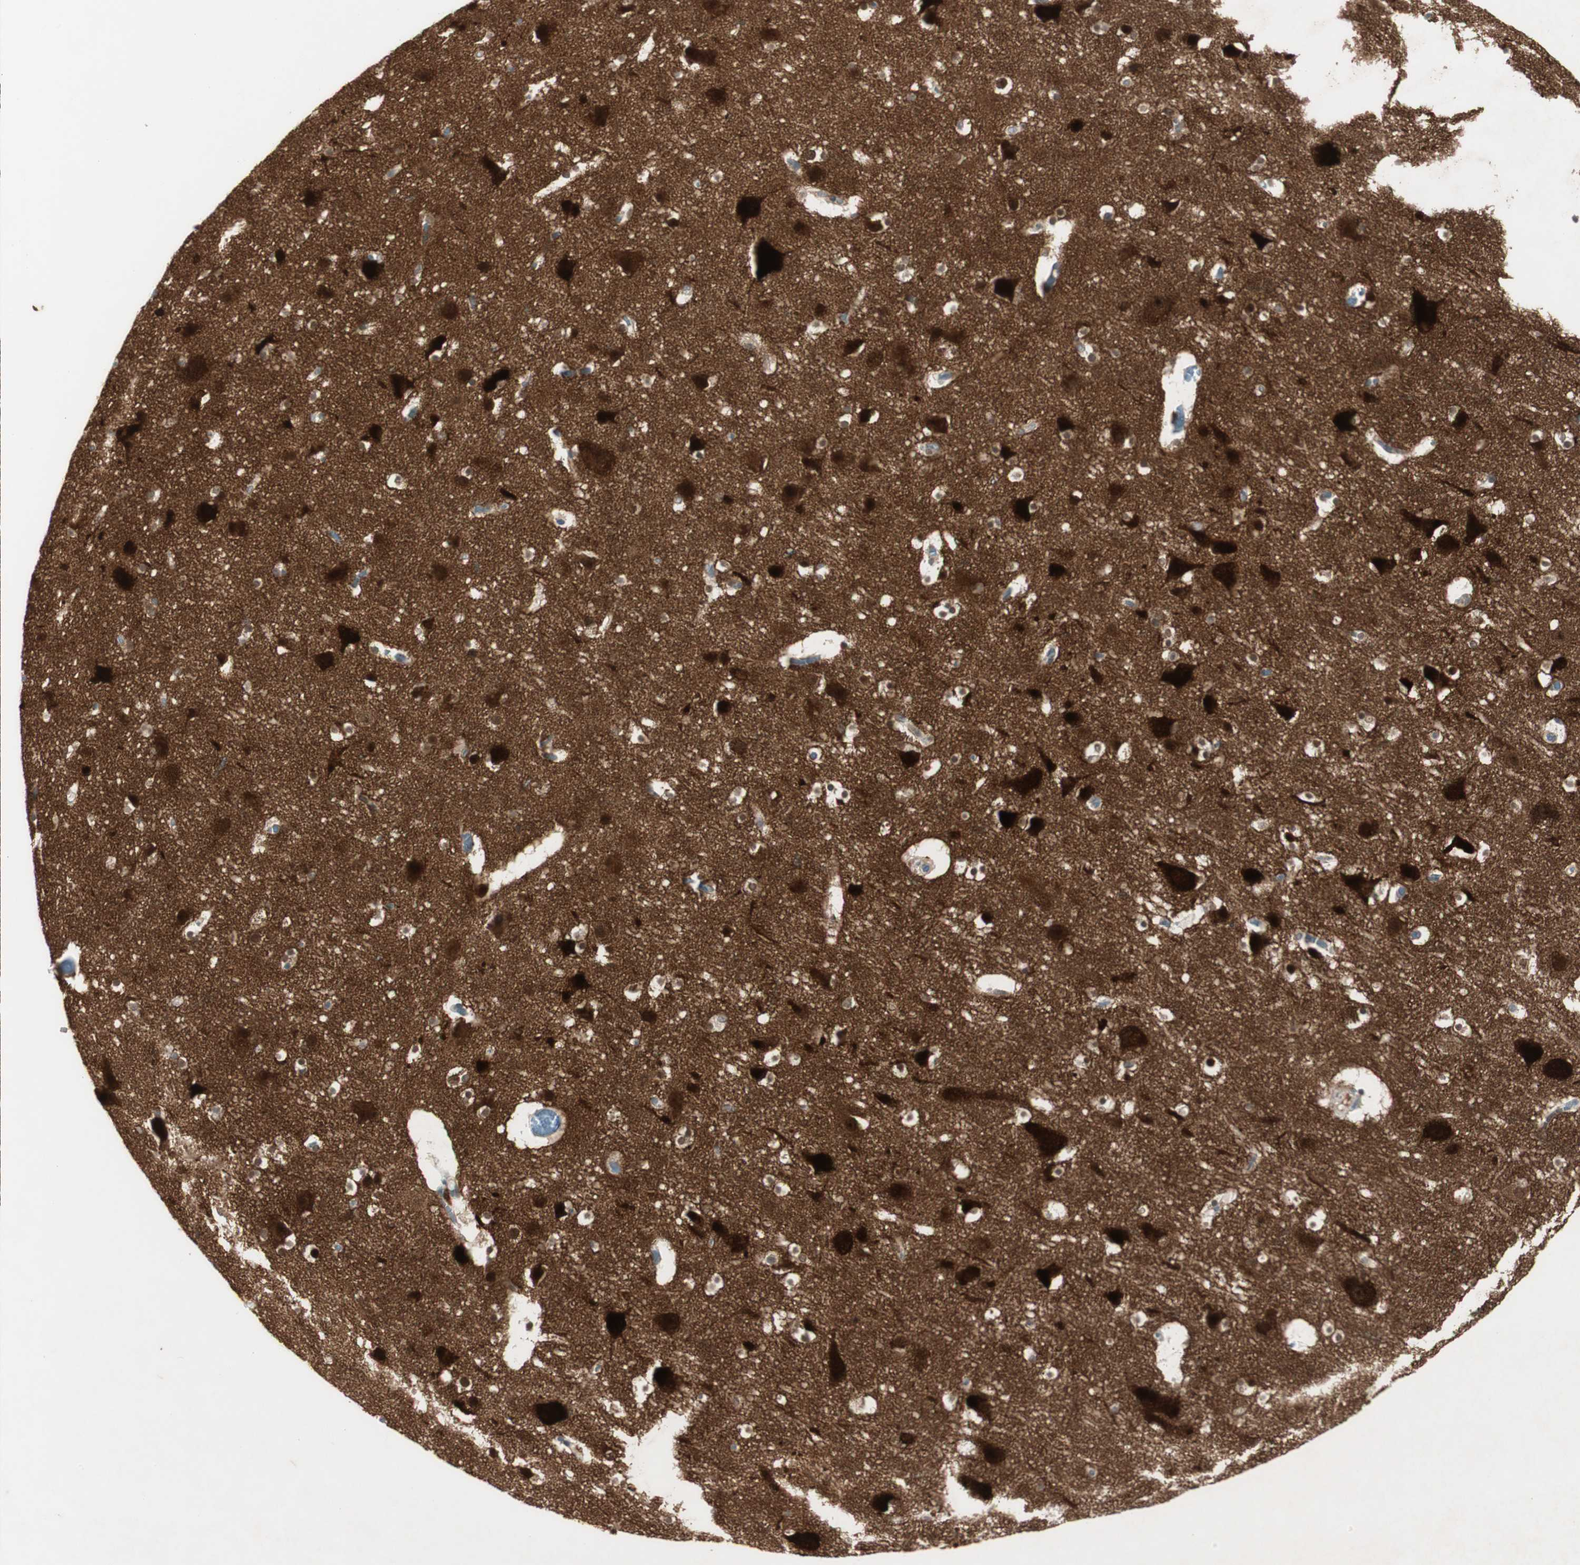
{"staining": {"intensity": "weak", "quantity": ">75%", "location": "cytoplasmic/membranous"}, "tissue": "cerebral cortex", "cell_type": "Endothelial cells", "image_type": "normal", "snomed": [{"axis": "morphology", "description": "Normal tissue, NOS"}, {"axis": "topography", "description": "Cerebral cortex"}], "caption": "Normal cerebral cortex was stained to show a protein in brown. There is low levels of weak cytoplasmic/membranous positivity in about >75% of endothelial cells.", "gene": "MAPRE3", "patient": {"sex": "male", "age": 45}}